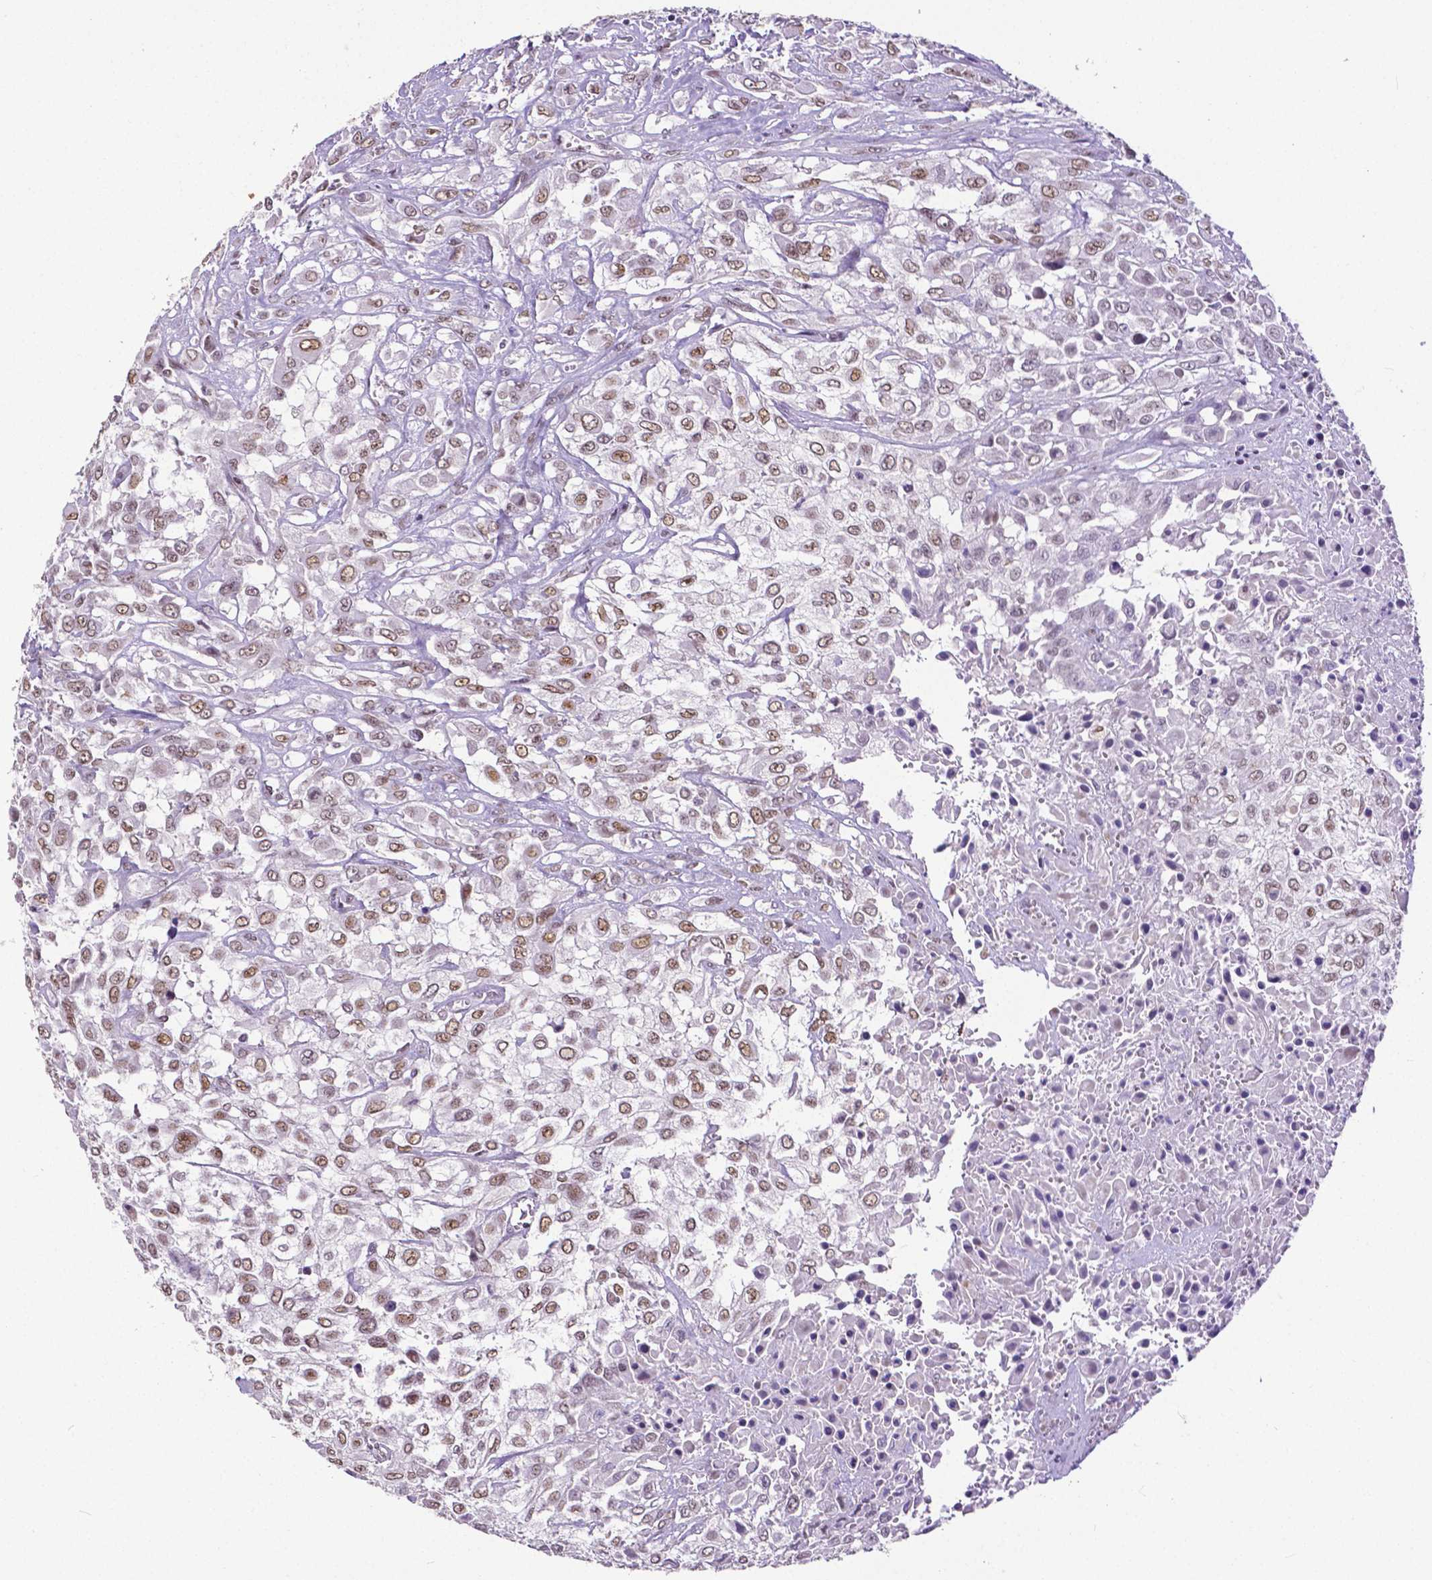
{"staining": {"intensity": "moderate", "quantity": ">75%", "location": "nuclear"}, "tissue": "urothelial cancer", "cell_type": "Tumor cells", "image_type": "cancer", "snomed": [{"axis": "morphology", "description": "Urothelial carcinoma, High grade"}, {"axis": "topography", "description": "Urinary bladder"}], "caption": "Urothelial carcinoma (high-grade) tissue reveals moderate nuclear positivity in about >75% of tumor cells, visualized by immunohistochemistry. (Brightfield microscopy of DAB IHC at high magnification).", "gene": "ATRX", "patient": {"sex": "male", "age": 57}}